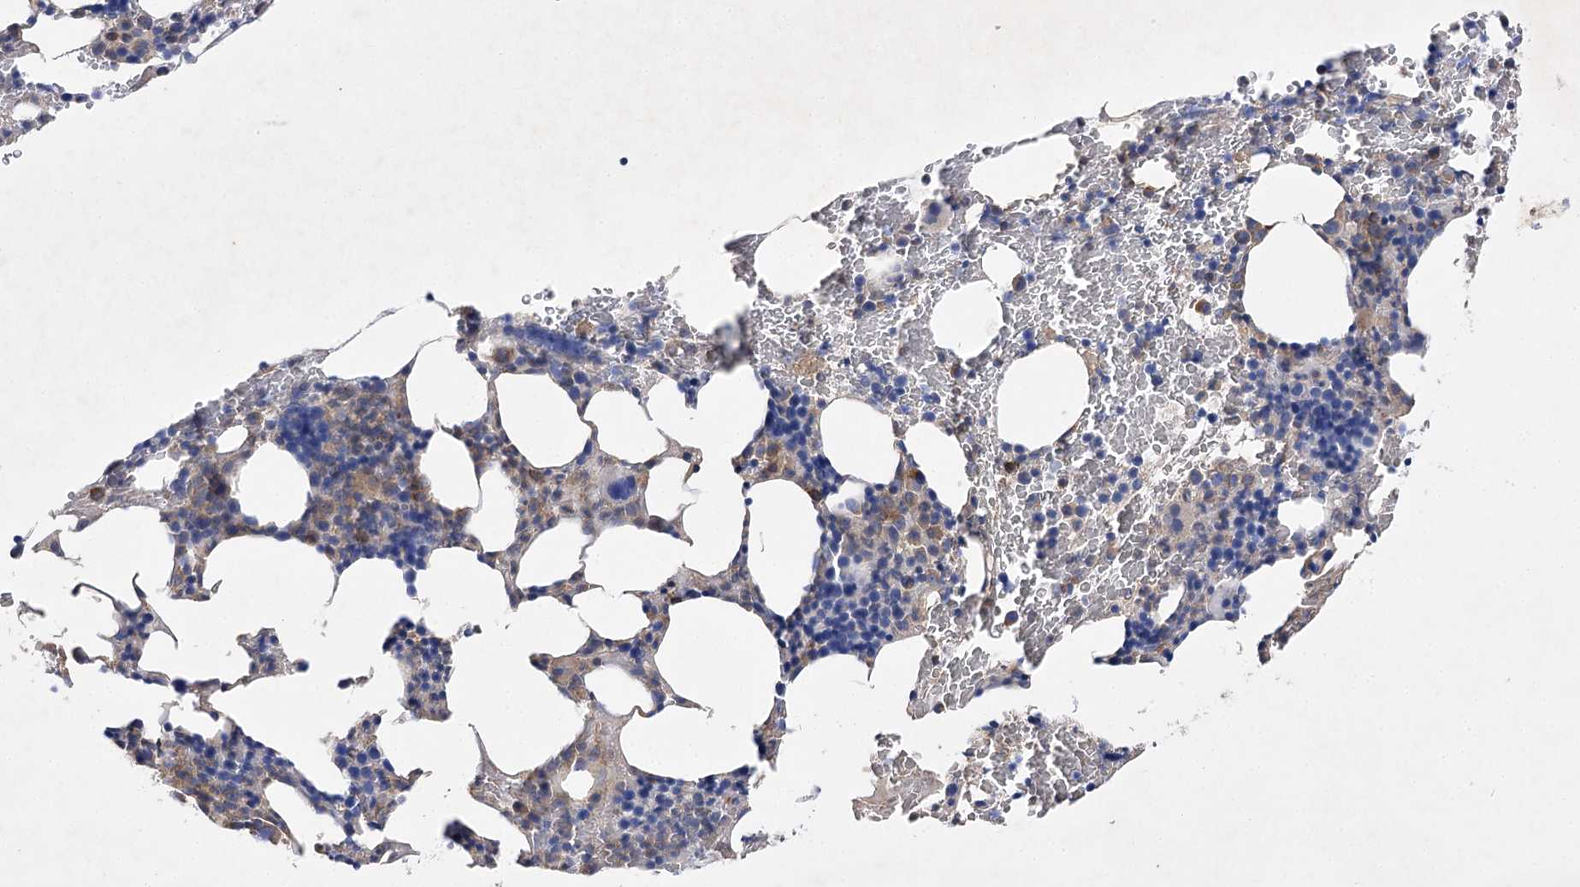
{"staining": {"intensity": "weak", "quantity": "<25%", "location": "cytoplasmic/membranous"}, "tissue": "bone marrow", "cell_type": "Hematopoietic cells", "image_type": "normal", "snomed": [{"axis": "morphology", "description": "Normal tissue, NOS"}, {"axis": "topography", "description": "Bone marrow"}], "caption": "Human bone marrow stained for a protein using immunohistochemistry demonstrates no positivity in hematopoietic cells.", "gene": "BCR", "patient": {"sex": "male", "age": 62}}